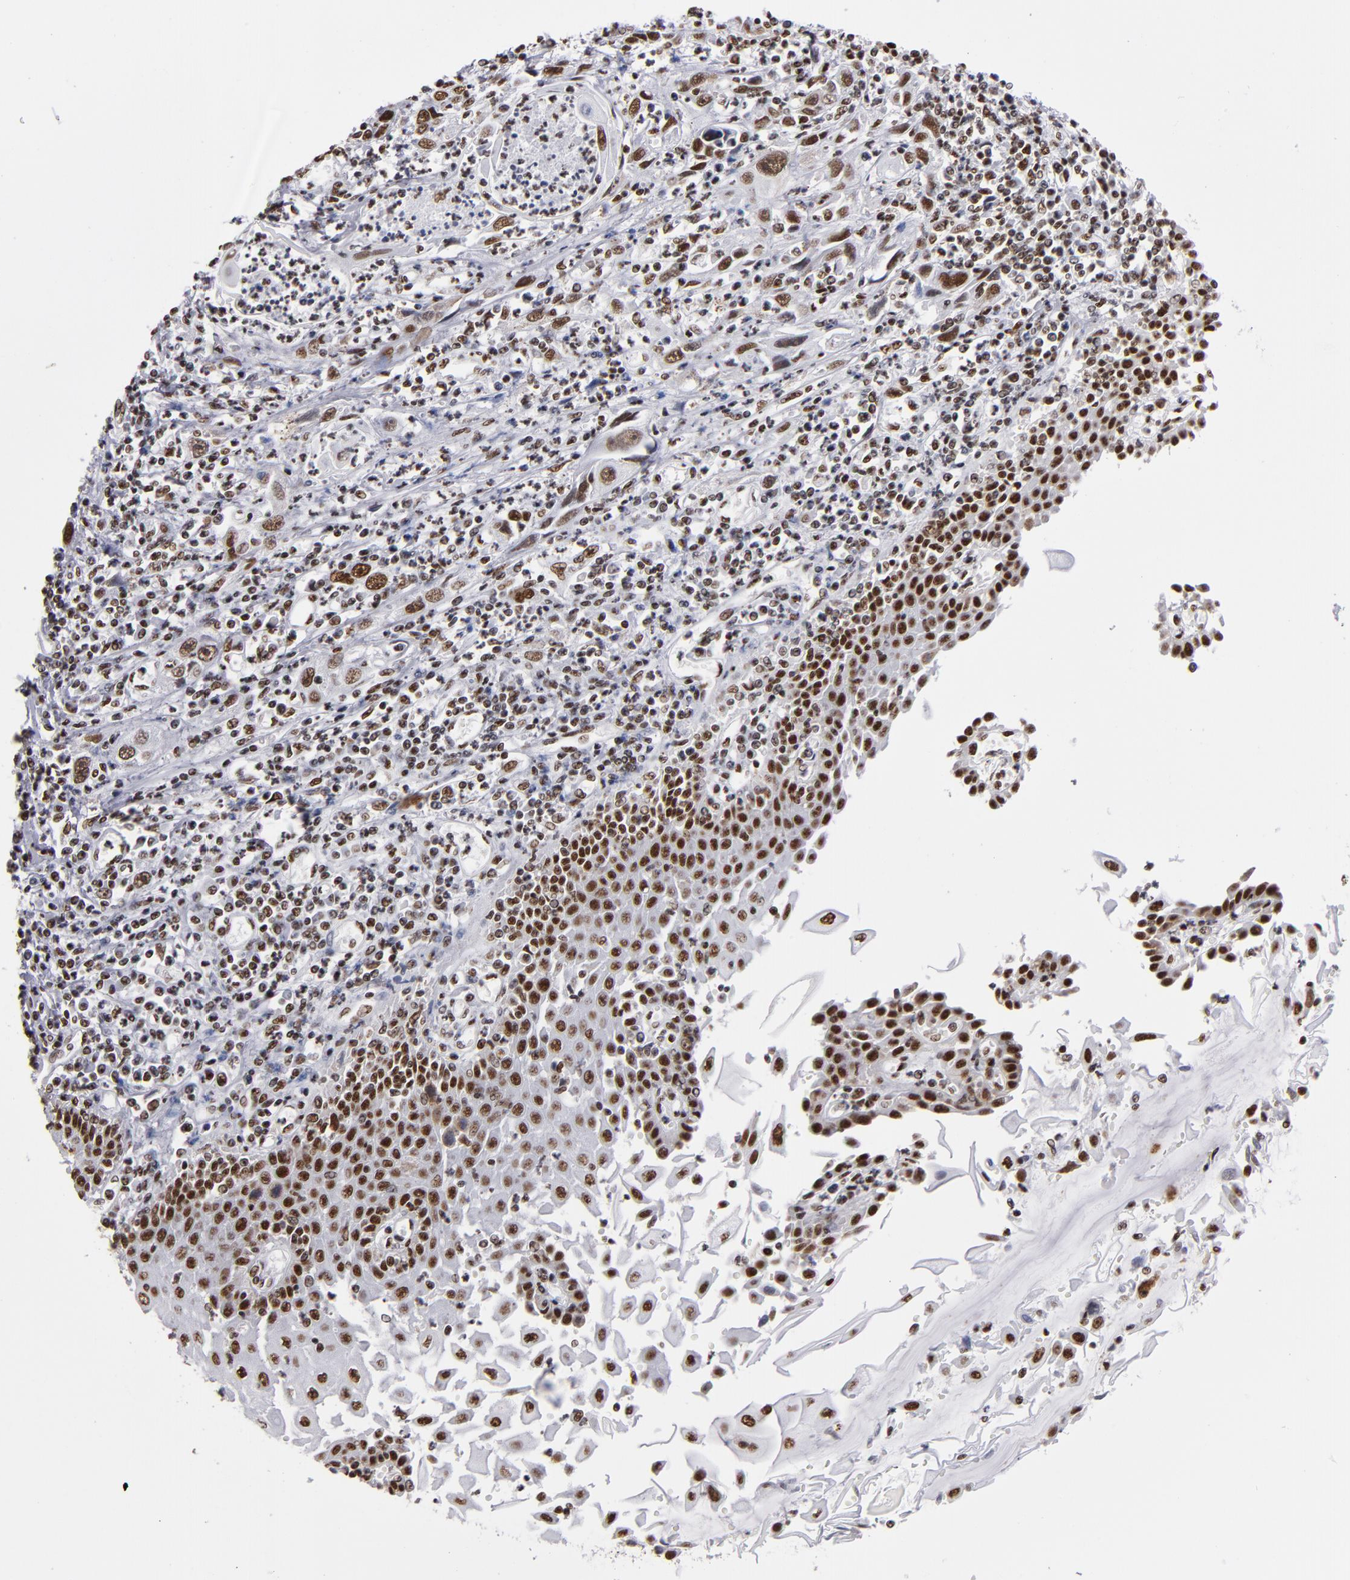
{"staining": {"intensity": "strong", "quantity": ">75%", "location": "nuclear"}, "tissue": "esophagus", "cell_type": "Squamous epithelial cells", "image_type": "normal", "snomed": [{"axis": "morphology", "description": "Normal tissue, NOS"}, {"axis": "topography", "description": "Esophagus"}], "caption": "Immunohistochemistry (IHC) staining of unremarkable esophagus, which displays high levels of strong nuclear expression in about >75% of squamous epithelial cells indicating strong nuclear protein staining. The staining was performed using DAB (3,3'-diaminobenzidine) (brown) for protein detection and nuclei were counterstained in hematoxylin (blue).", "gene": "MRE11", "patient": {"sex": "male", "age": 65}}